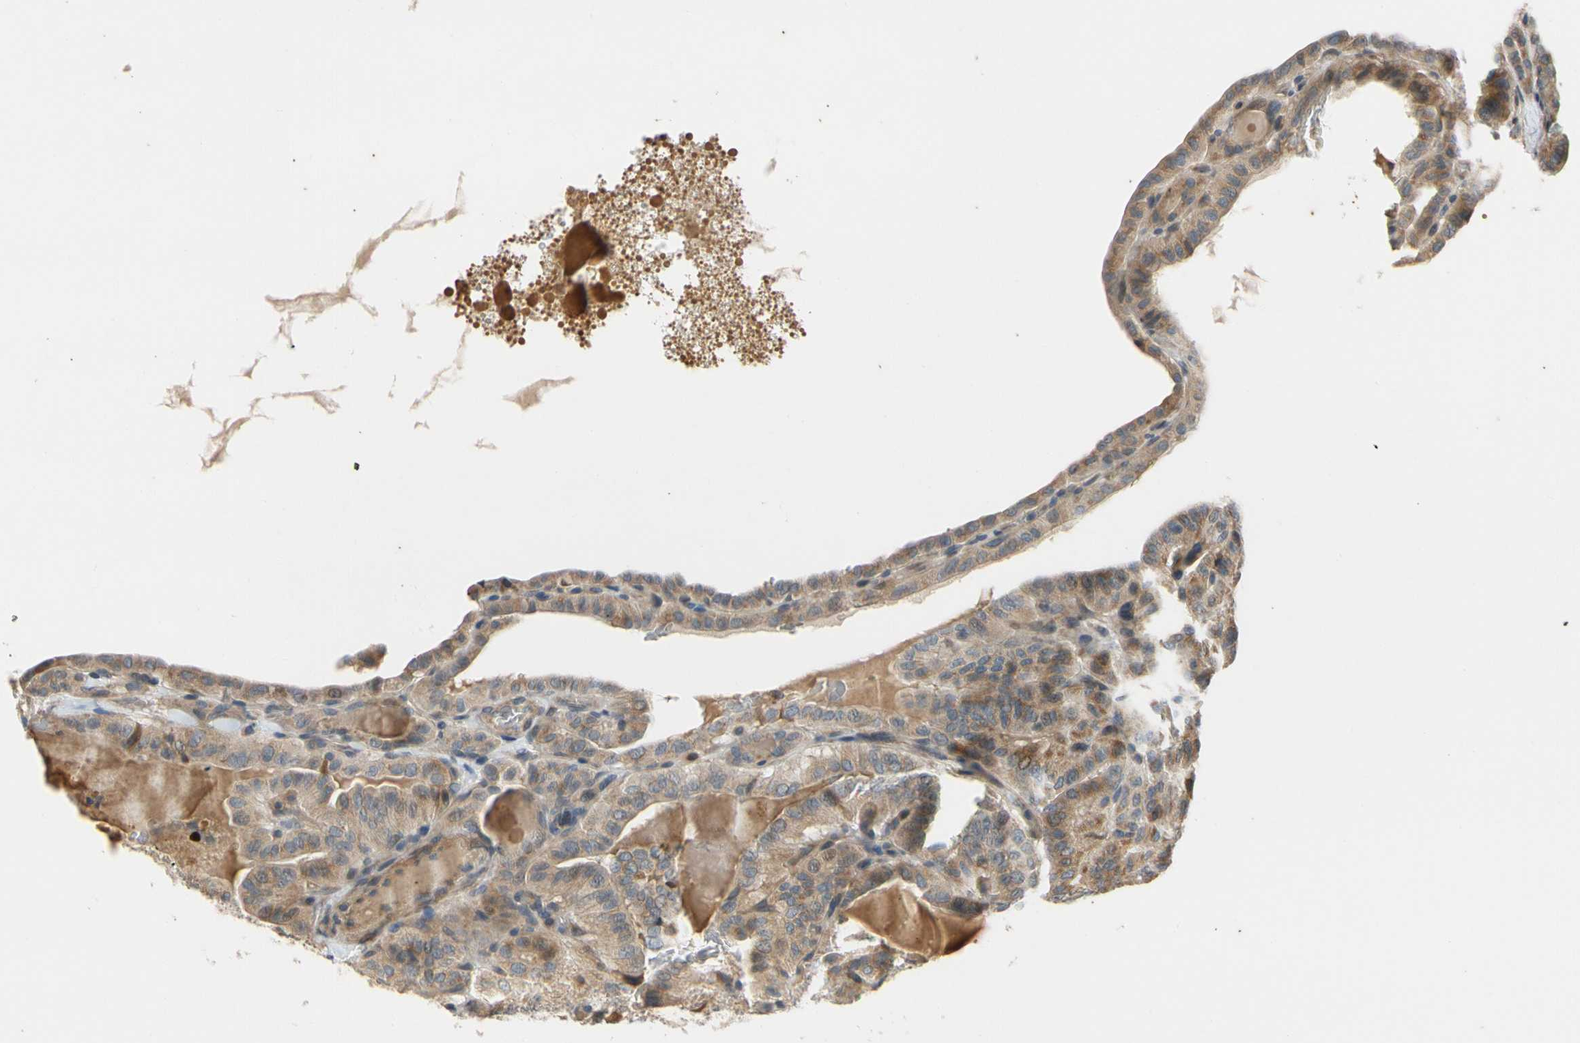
{"staining": {"intensity": "moderate", "quantity": ">75%", "location": "cytoplasmic/membranous"}, "tissue": "thyroid cancer", "cell_type": "Tumor cells", "image_type": "cancer", "snomed": [{"axis": "morphology", "description": "Papillary adenocarcinoma, NOS"}, {"axis": "topography", "description": "Thyroid gland"}], "caption": "A photomicrograph showing moderate cytoplasmic/membranous staining in about >75% of tumor cells in thyroid papillary adenocarcinoma, as visualized by brown immunohistochemical staining.", "gene": "ATP2C1", "patient": {"sex": "male", "age": 77}}